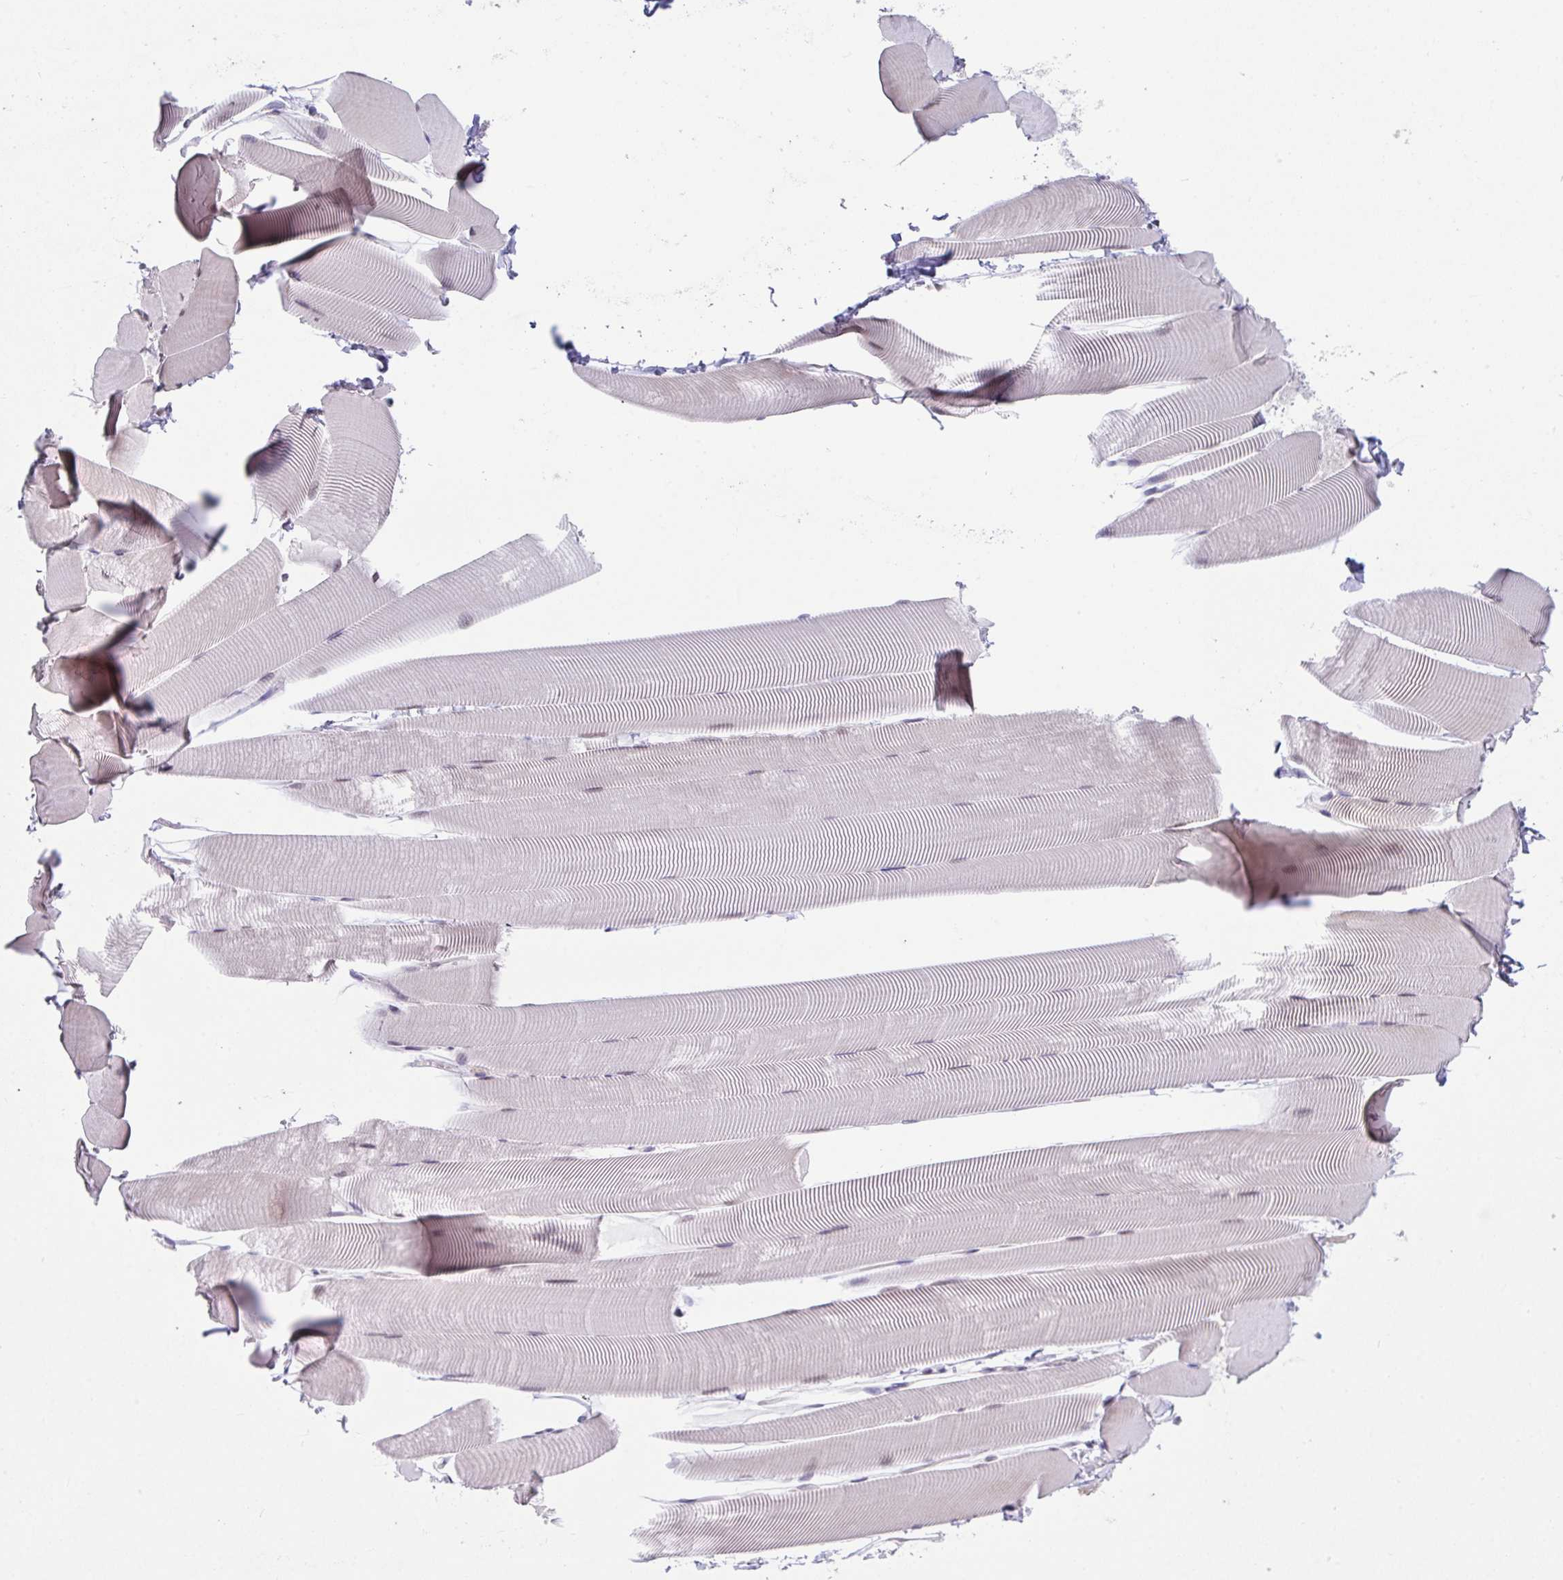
{"staining": {"intensity": "weak", "quantity": "<25%", "location": "cytoplasmic/membranous"}, "tissue": "skeletal muscle", "cell_type": "Myocytes", "image_type": "normal", "snomed": [{"axis": "morphology", "description": "Normal tissue, NOS"}, {"axis": "topography", "description": "Skeletal muscle"}], "caption": "The immunohistochemistry micrograph has no significant expression in myocytes of skeletal muscle.", "gene": "RBBP6", "patient": {"sex": "male", "age": 25}}